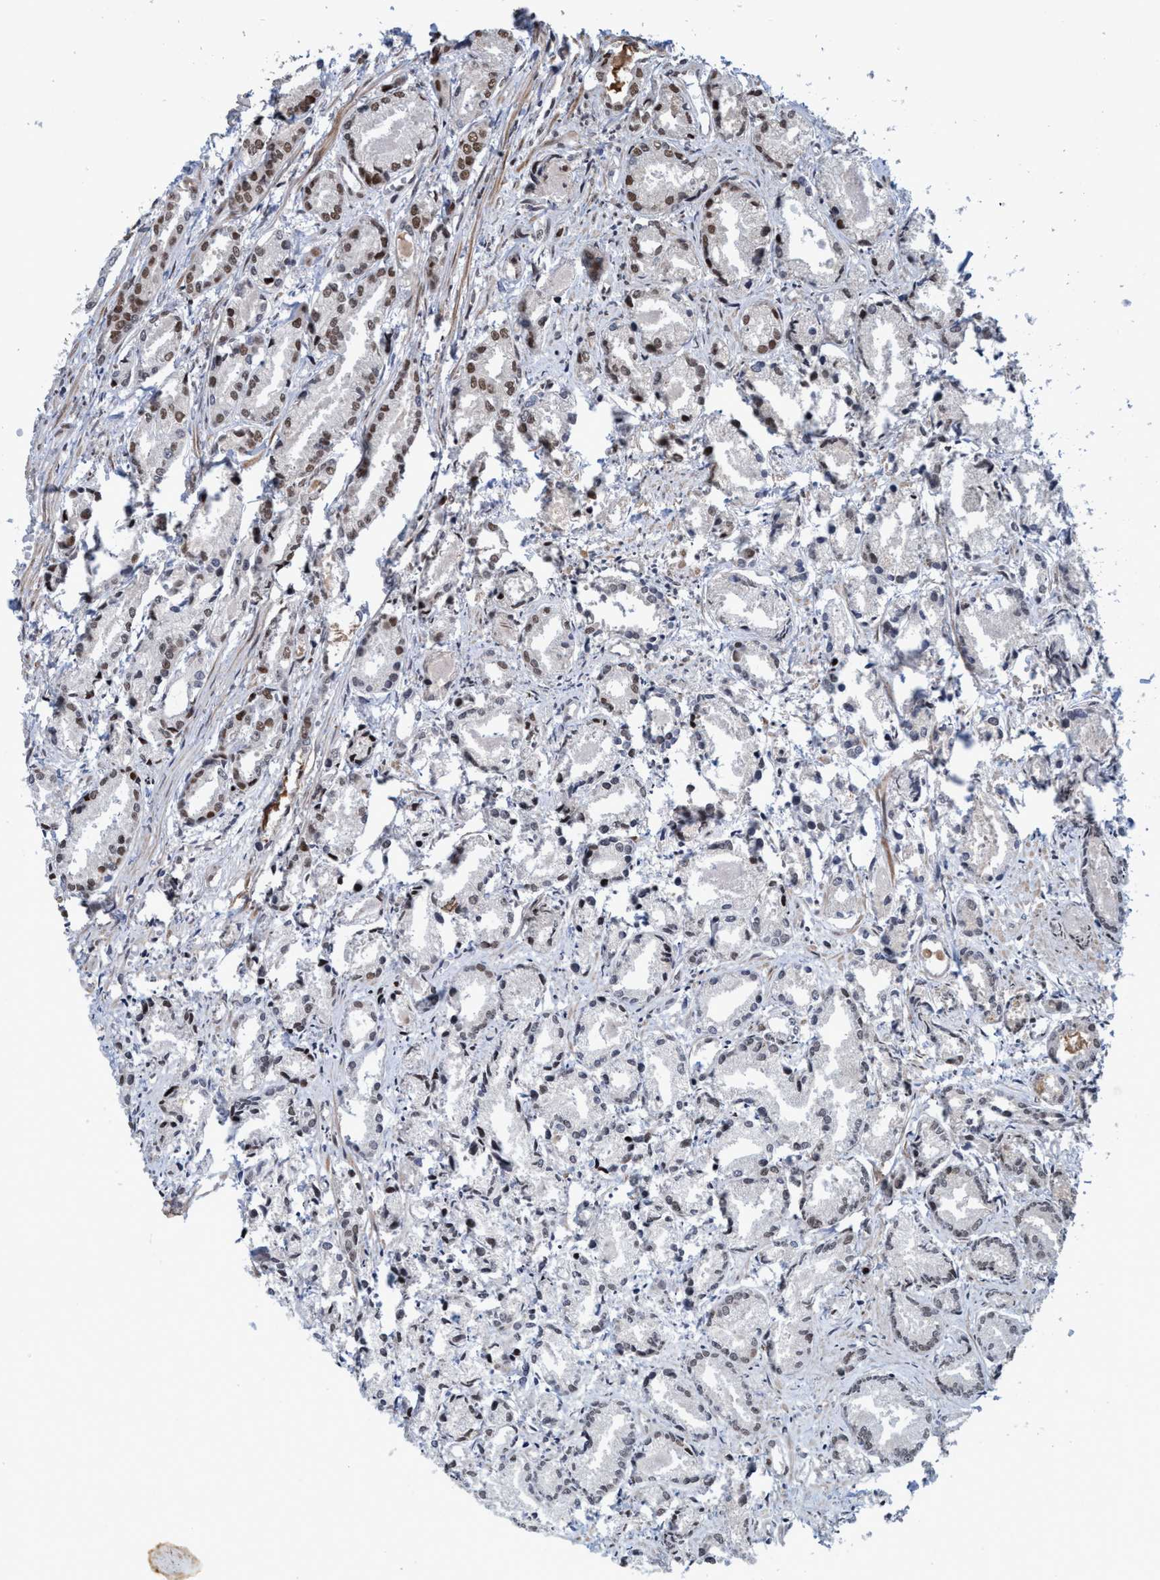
{"staining": {"intensity": "moderate", "quantity": "25%-75%", "location": "nuclear"}, "tissue": "prostate cancer", "cell_type": "Tumor cells", "image_type": "cancer", "snomed": [{"axis": "morphology", "description": "Adenocarcinoma, Low grade"}, {"axis": "topography", "description": "Prostate"}], "caption": "Prostate cancer (adenocarcinoma (low-grade)) stained with a brown dye shows moderate nuclear positive staining in approximately 25%-75% of tumor cells.", "gene": "TOPBP1", "patient": {"sex": "male", "age": 72}}